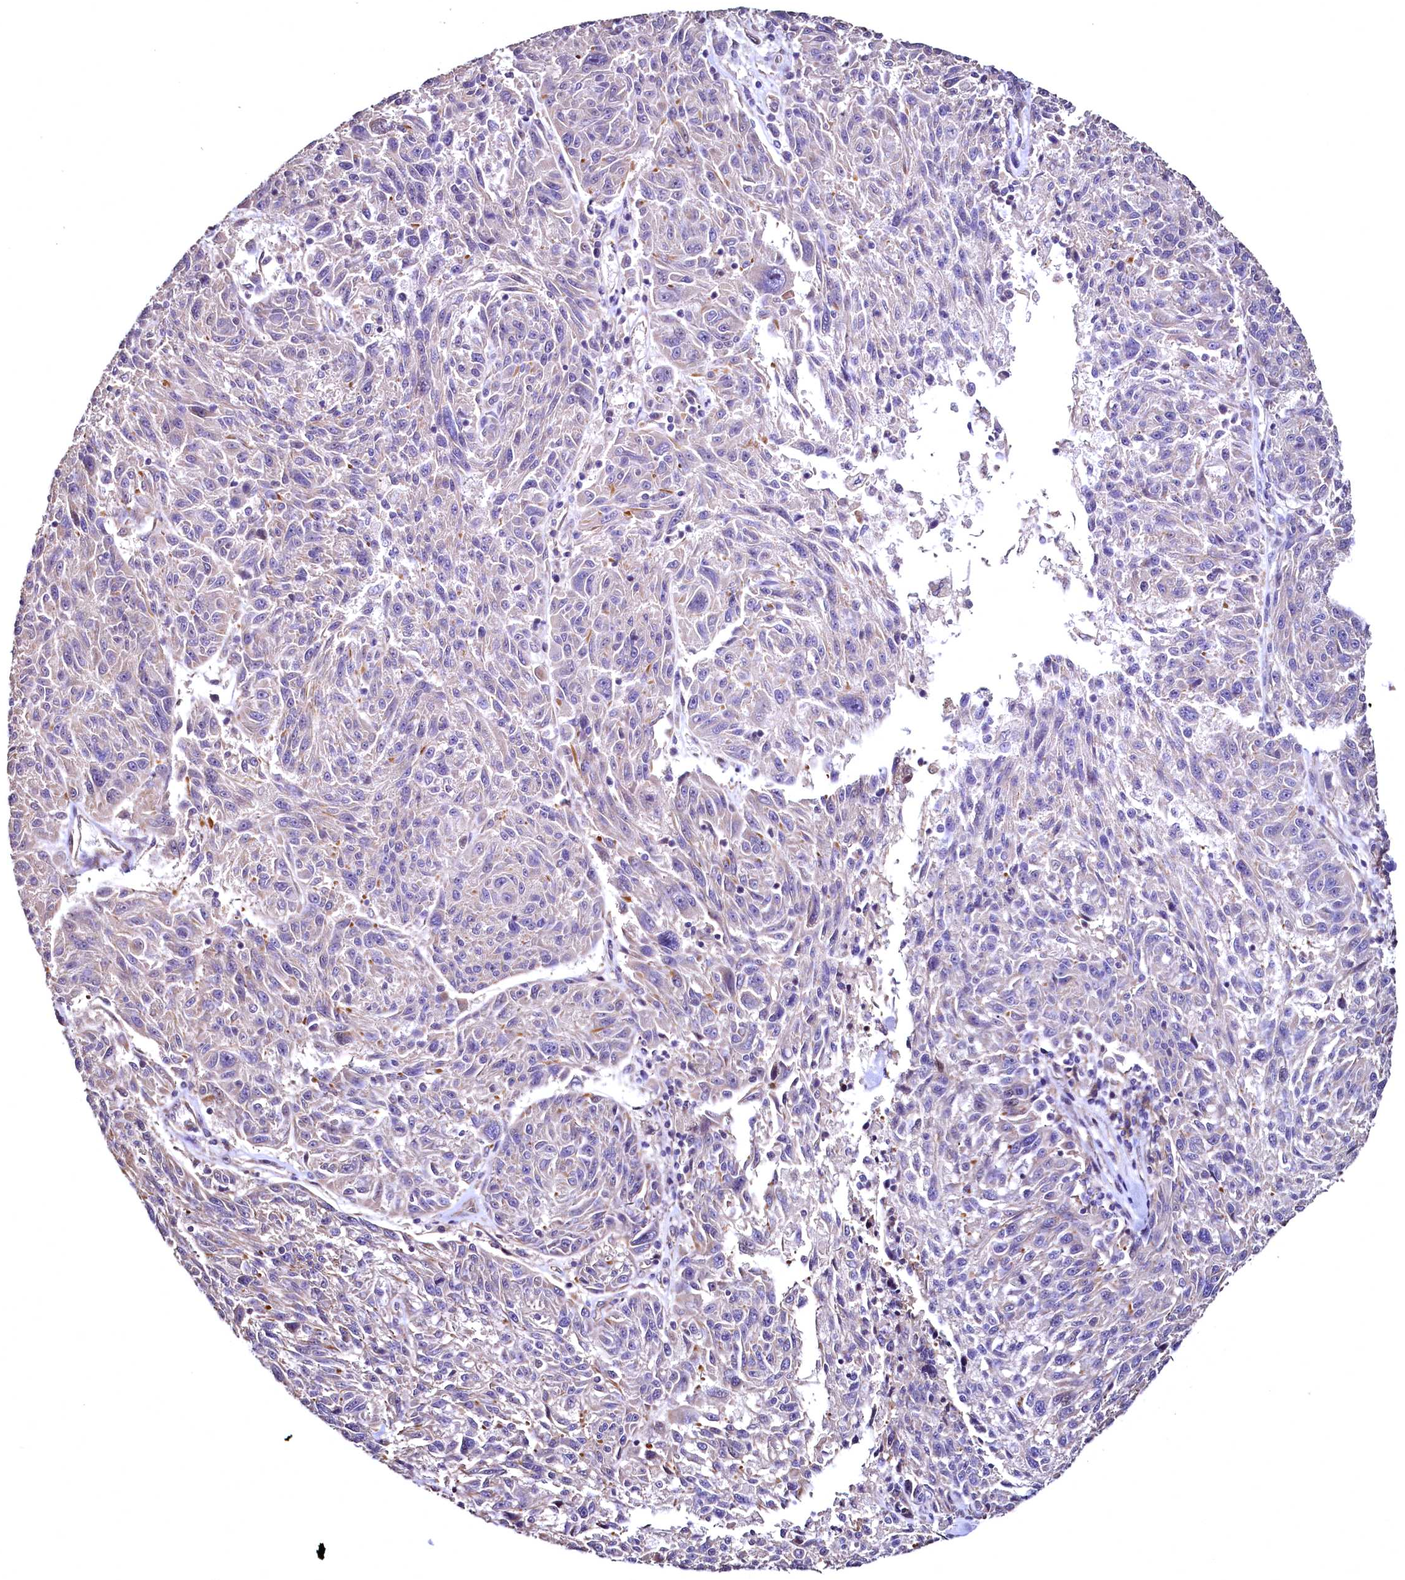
{"staining": {"intensity": "negative", "quantity": "none", "location": "none"}, "tissue": "melanoma", "cell_type": "Tumor cells", "image_type": "cancer", "snomed": [{"axis": "morphology", "description": "Malignant melanoma, NOS"}, {"axis": "topography", "description": "Skin"}], "caption": "Immunohistochemical staining of malignant melanoma exhibits no significant expression in tumor cells. The staining was performed using DAB to visualize the protein expression in brown, while the nuclei were stained in blue with hematoxylin (Magnification: 20x).", "gene": "TBCEL", "patient": {"sex": "male", "age": 53}}